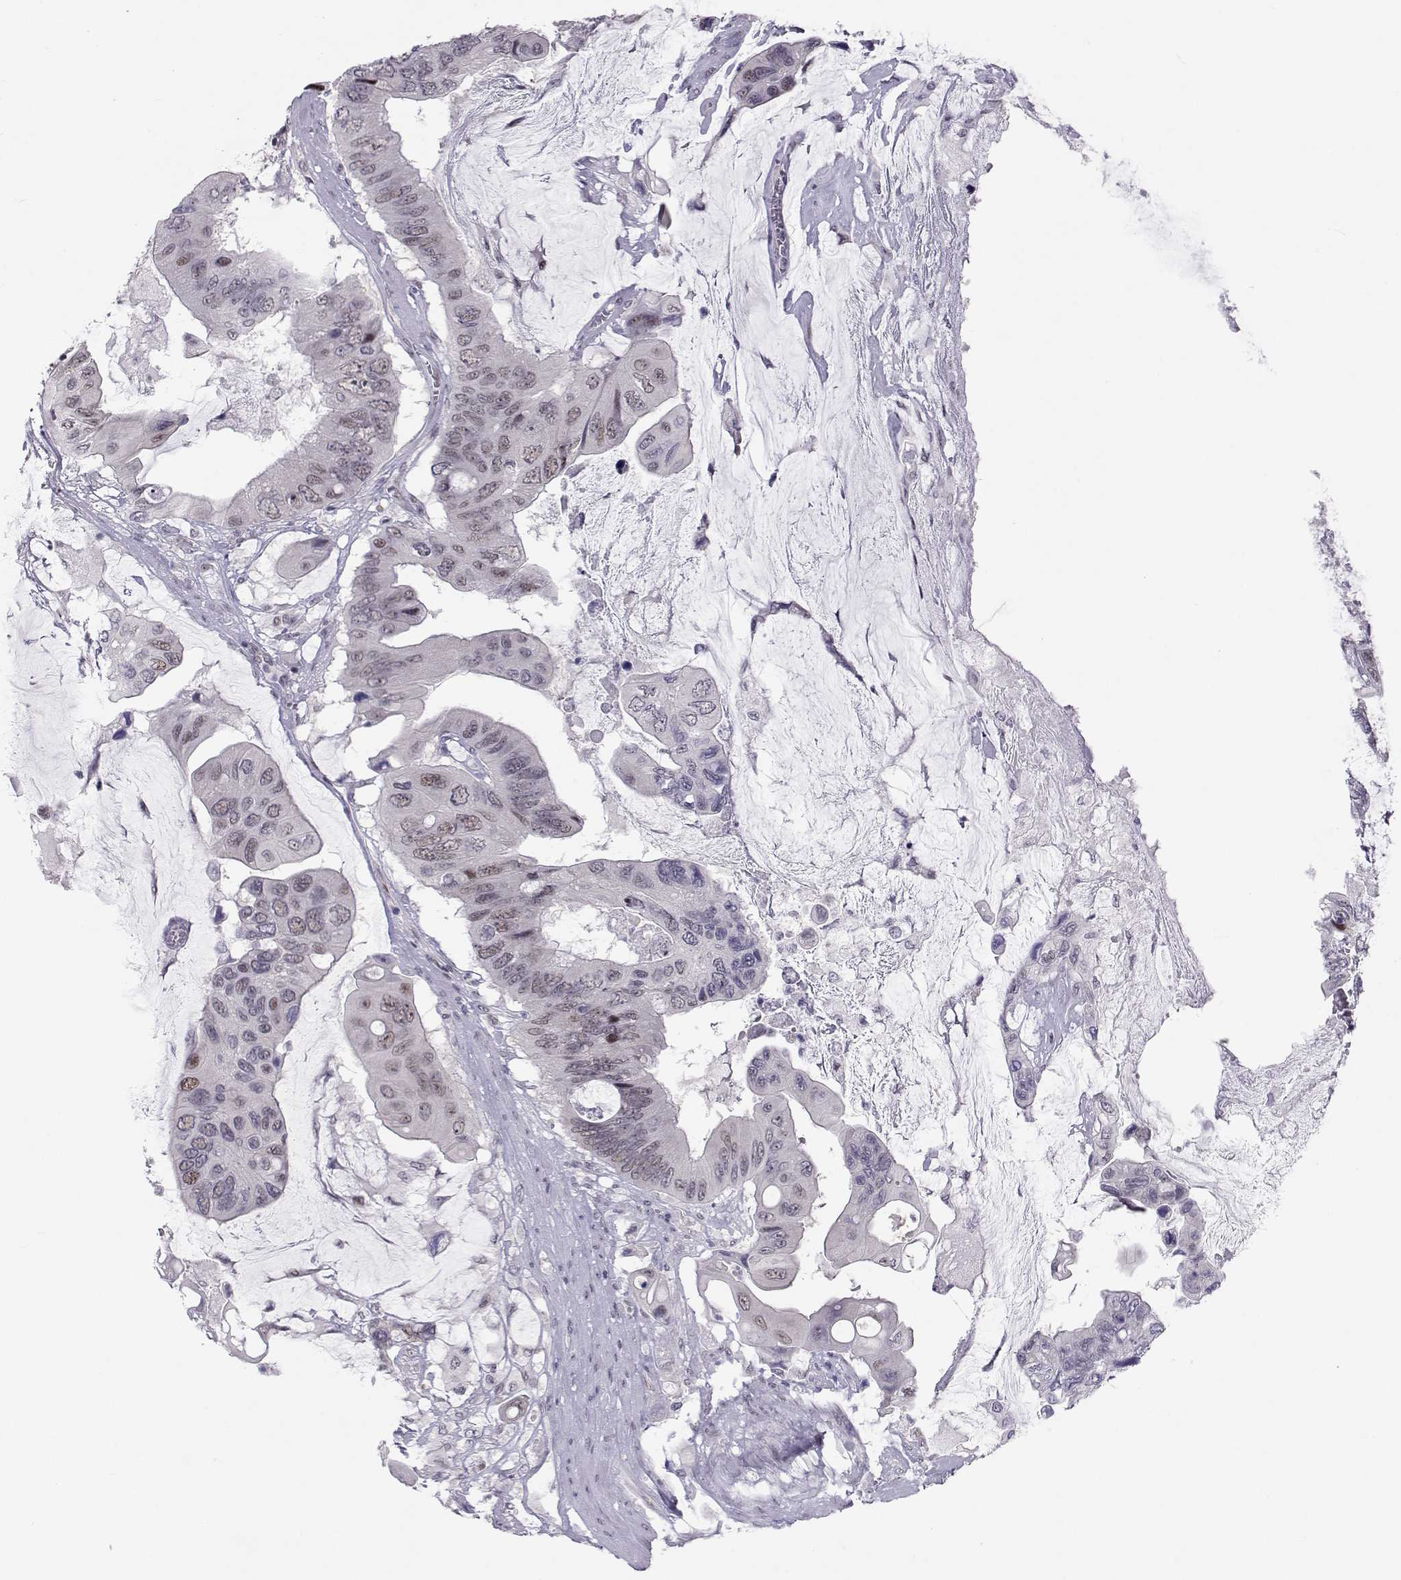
{"staining": {"intensity": "negative", "quantity": "none", "location": "none"}, "tissue": "colorectal cancer", "cell_type": "Tumor cells", "image_type": "cancer", "snomed": [{"axis": "morphology", "description": "Adenocarcinoma, NOS"}, {"axis": "topography", "description": "Rectum"}], "caption": "Colorectal cancer was stained to show a protein in brown. There is no significant staining in tumor cells.", "gene": "SIX6", "patient": {"sex": "male", "age": 63}}